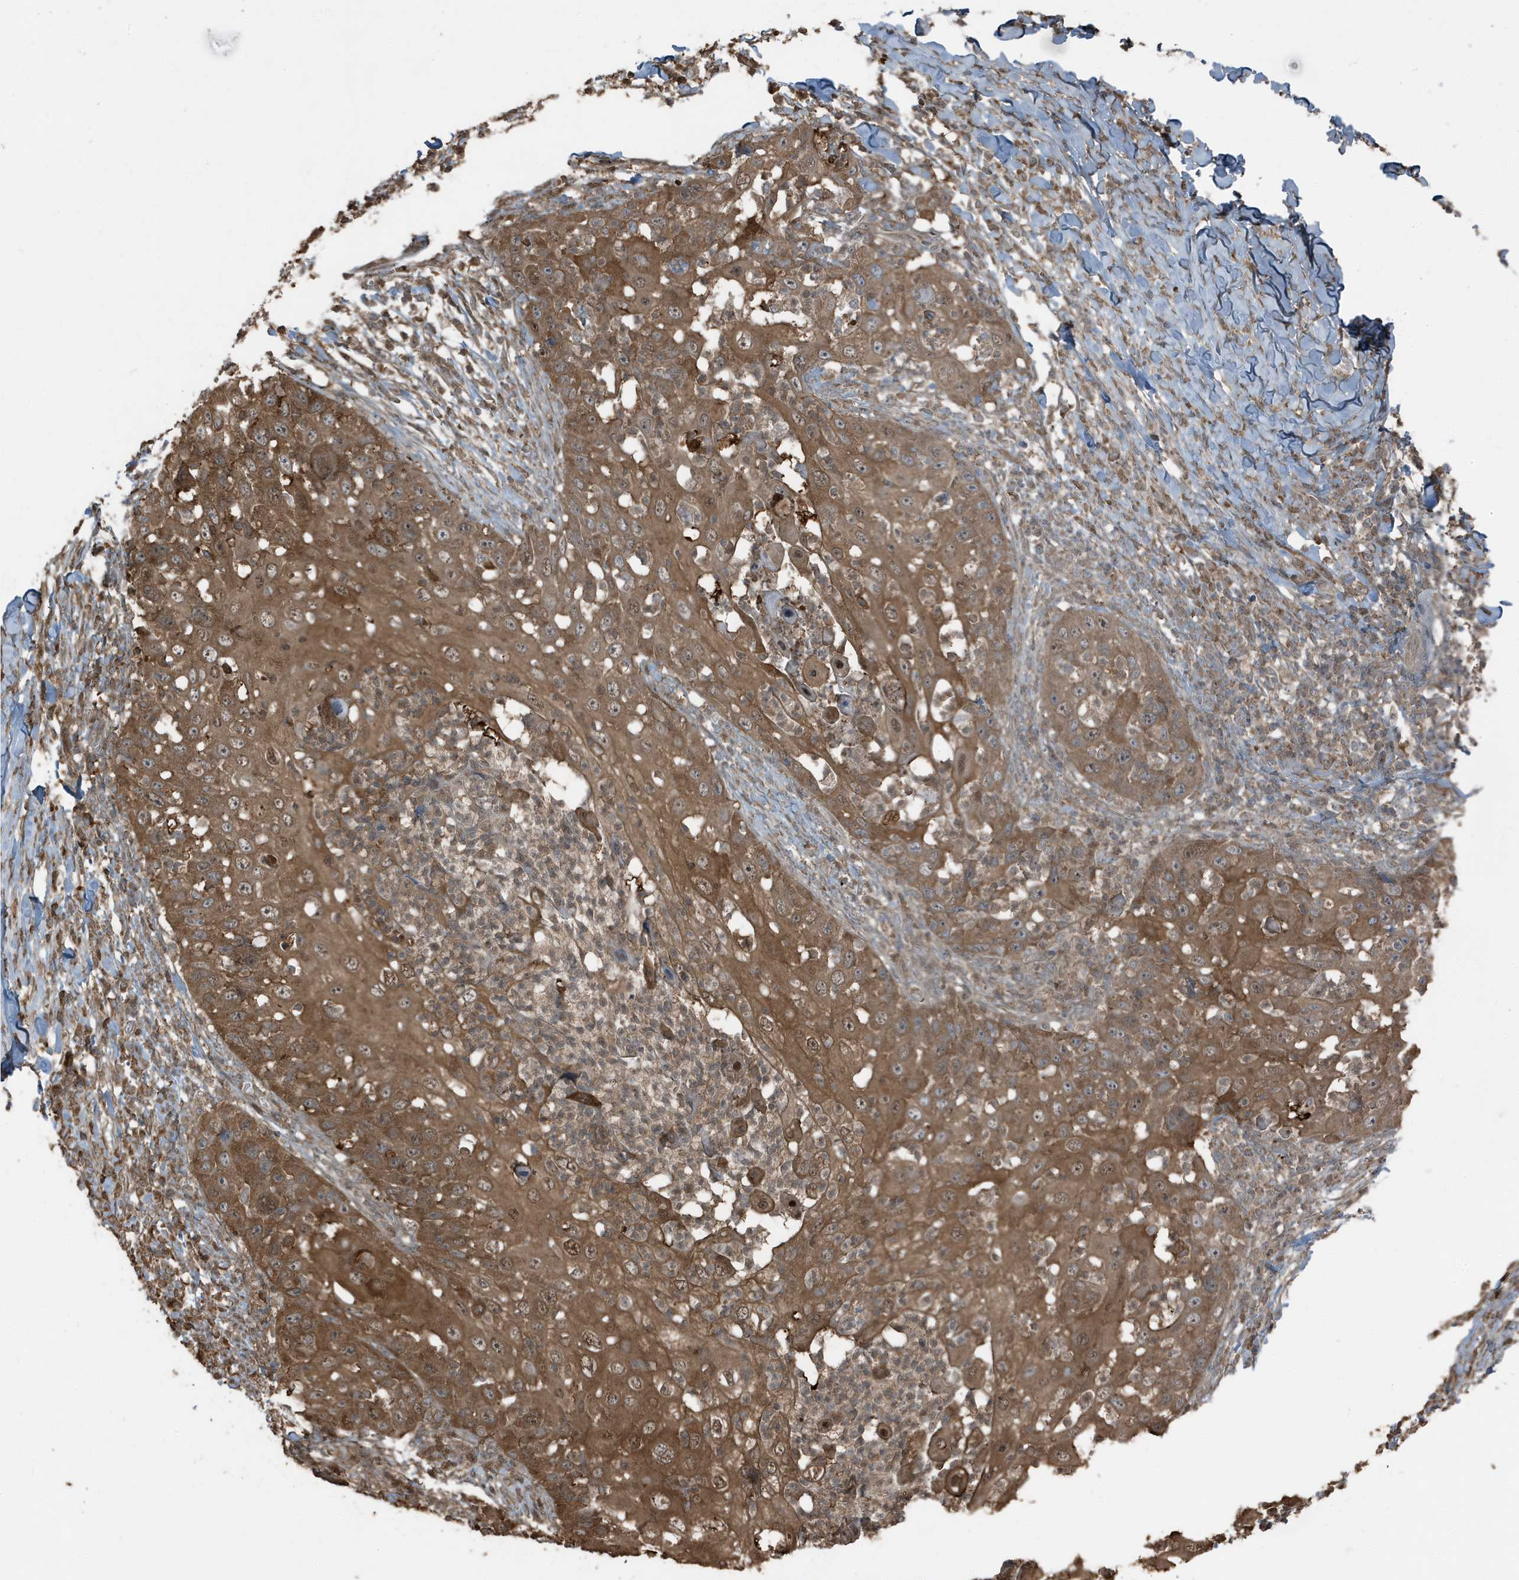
{"staining": {"intensity": "strong", "quantity": ">75%", "location": "cytoplasmic/membranous"}, "tissue": "skin cancer", "cell_type": "Tumor cells", "image_type": "cancer", "snomed": [{"axis": "morphology", "description": "Squamous cell carcinoma, NOS"}, {"axis": "topography", "description": "Skin"}], "caption": "A micrograph showing strong cytoplasmic/membranous staining in about >75% of tumor cells in squamous cell carcinoma (skin), as visualized by brown immunohistochemical staining.", "gene": "AZI2", "patient": {"sex": "female", "age": 44}}